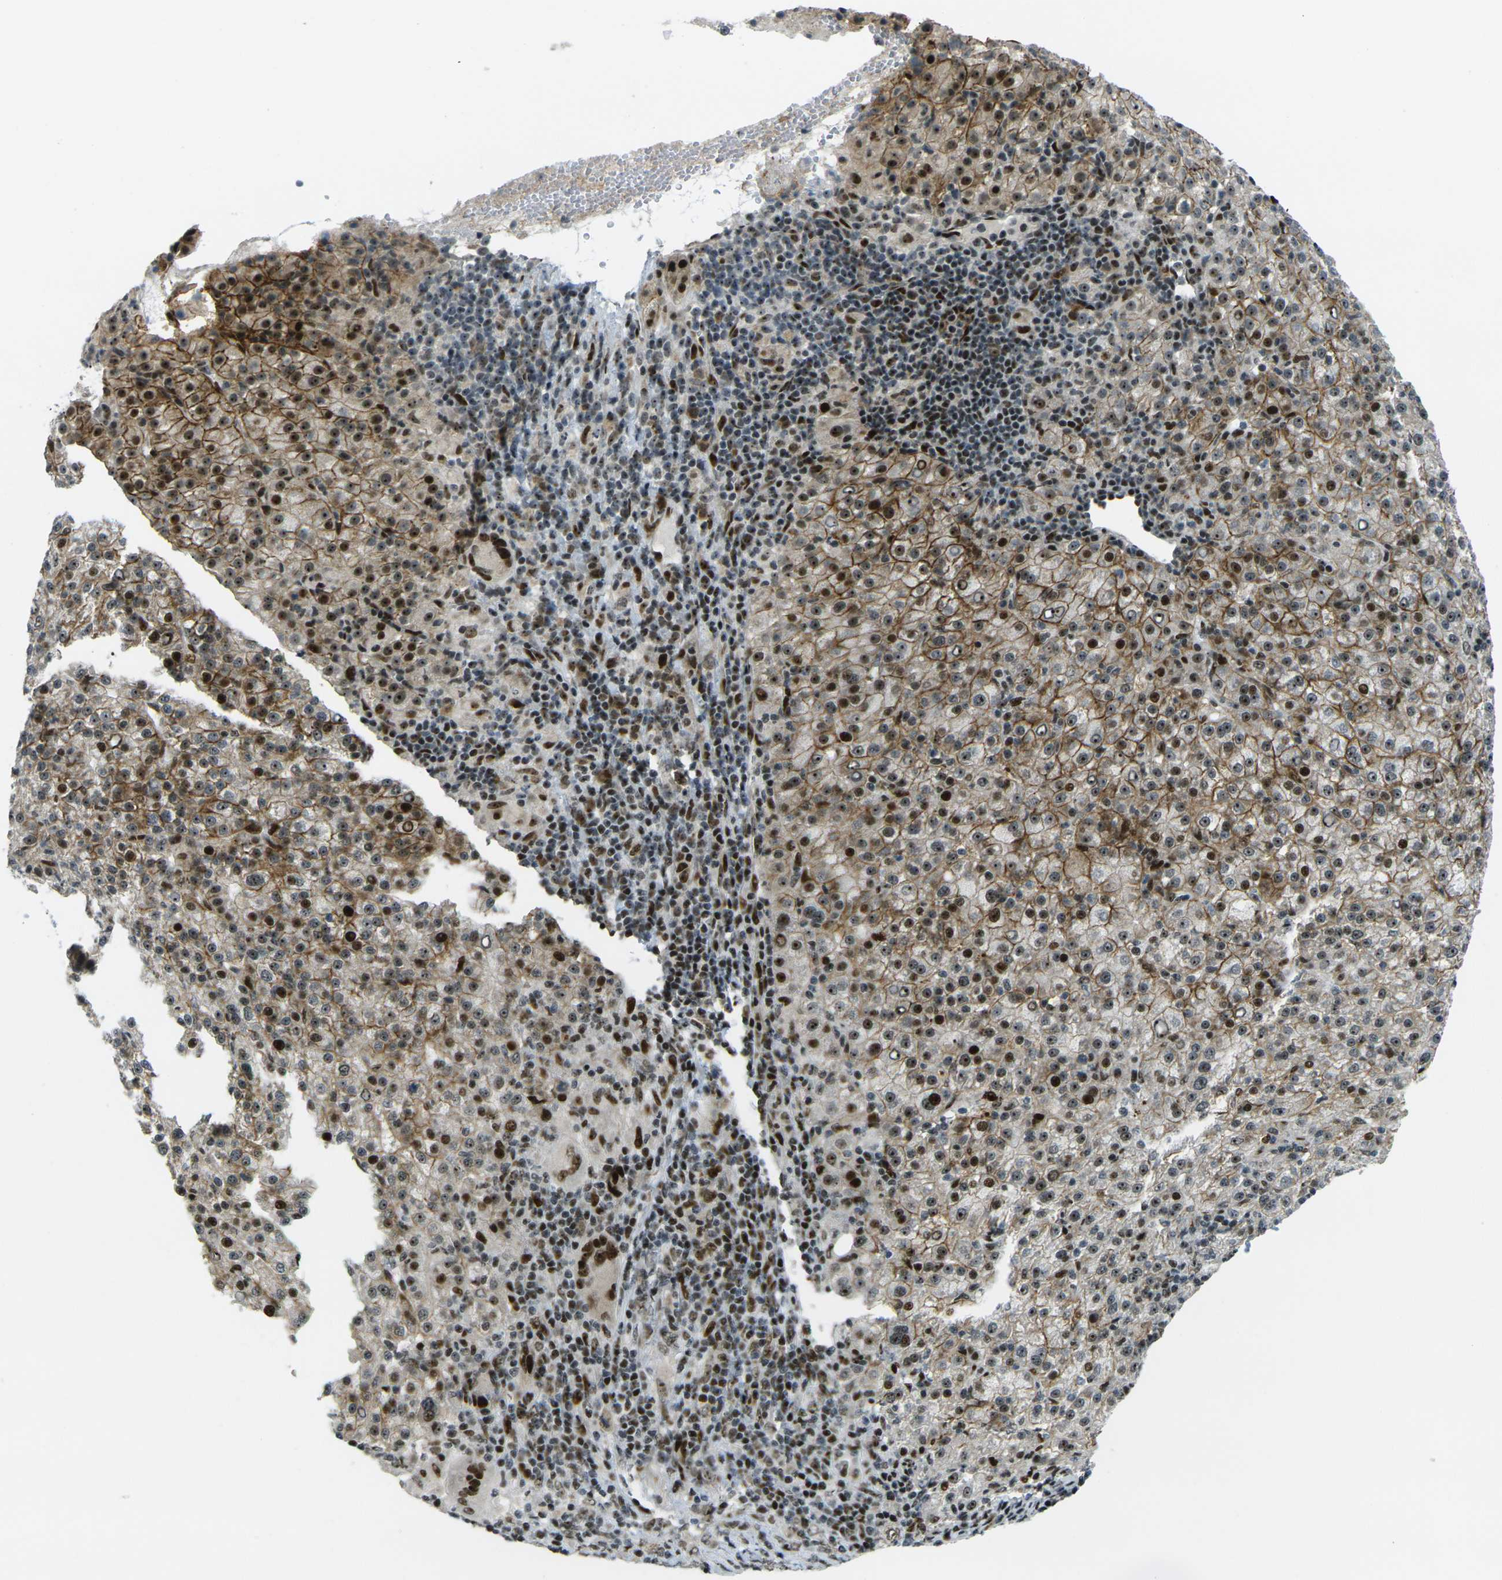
{"staining": {"intensity": "strong", "quantity": ">75%", "location": "cytoplasmic/membranous,nuclear"}, "tissue": "liver cancer", "cell_type": "Tumor cells", "image_type": "cancer", "snomed": [{"axis": "morphology", "description": "Carcinoma, Hepatocellular, NOS"}, {"axis": "topography", "description": "Liver"}], "caption": "This is an image of immunohistochemistry staining of liver cancer (hepatocellular carcinoma), which shows strong staining in the cytoplasmic/membranous and nuclear of tumor cells.", "gene": "UBE2C", "patient": {"sex": "female", "age": 58}}